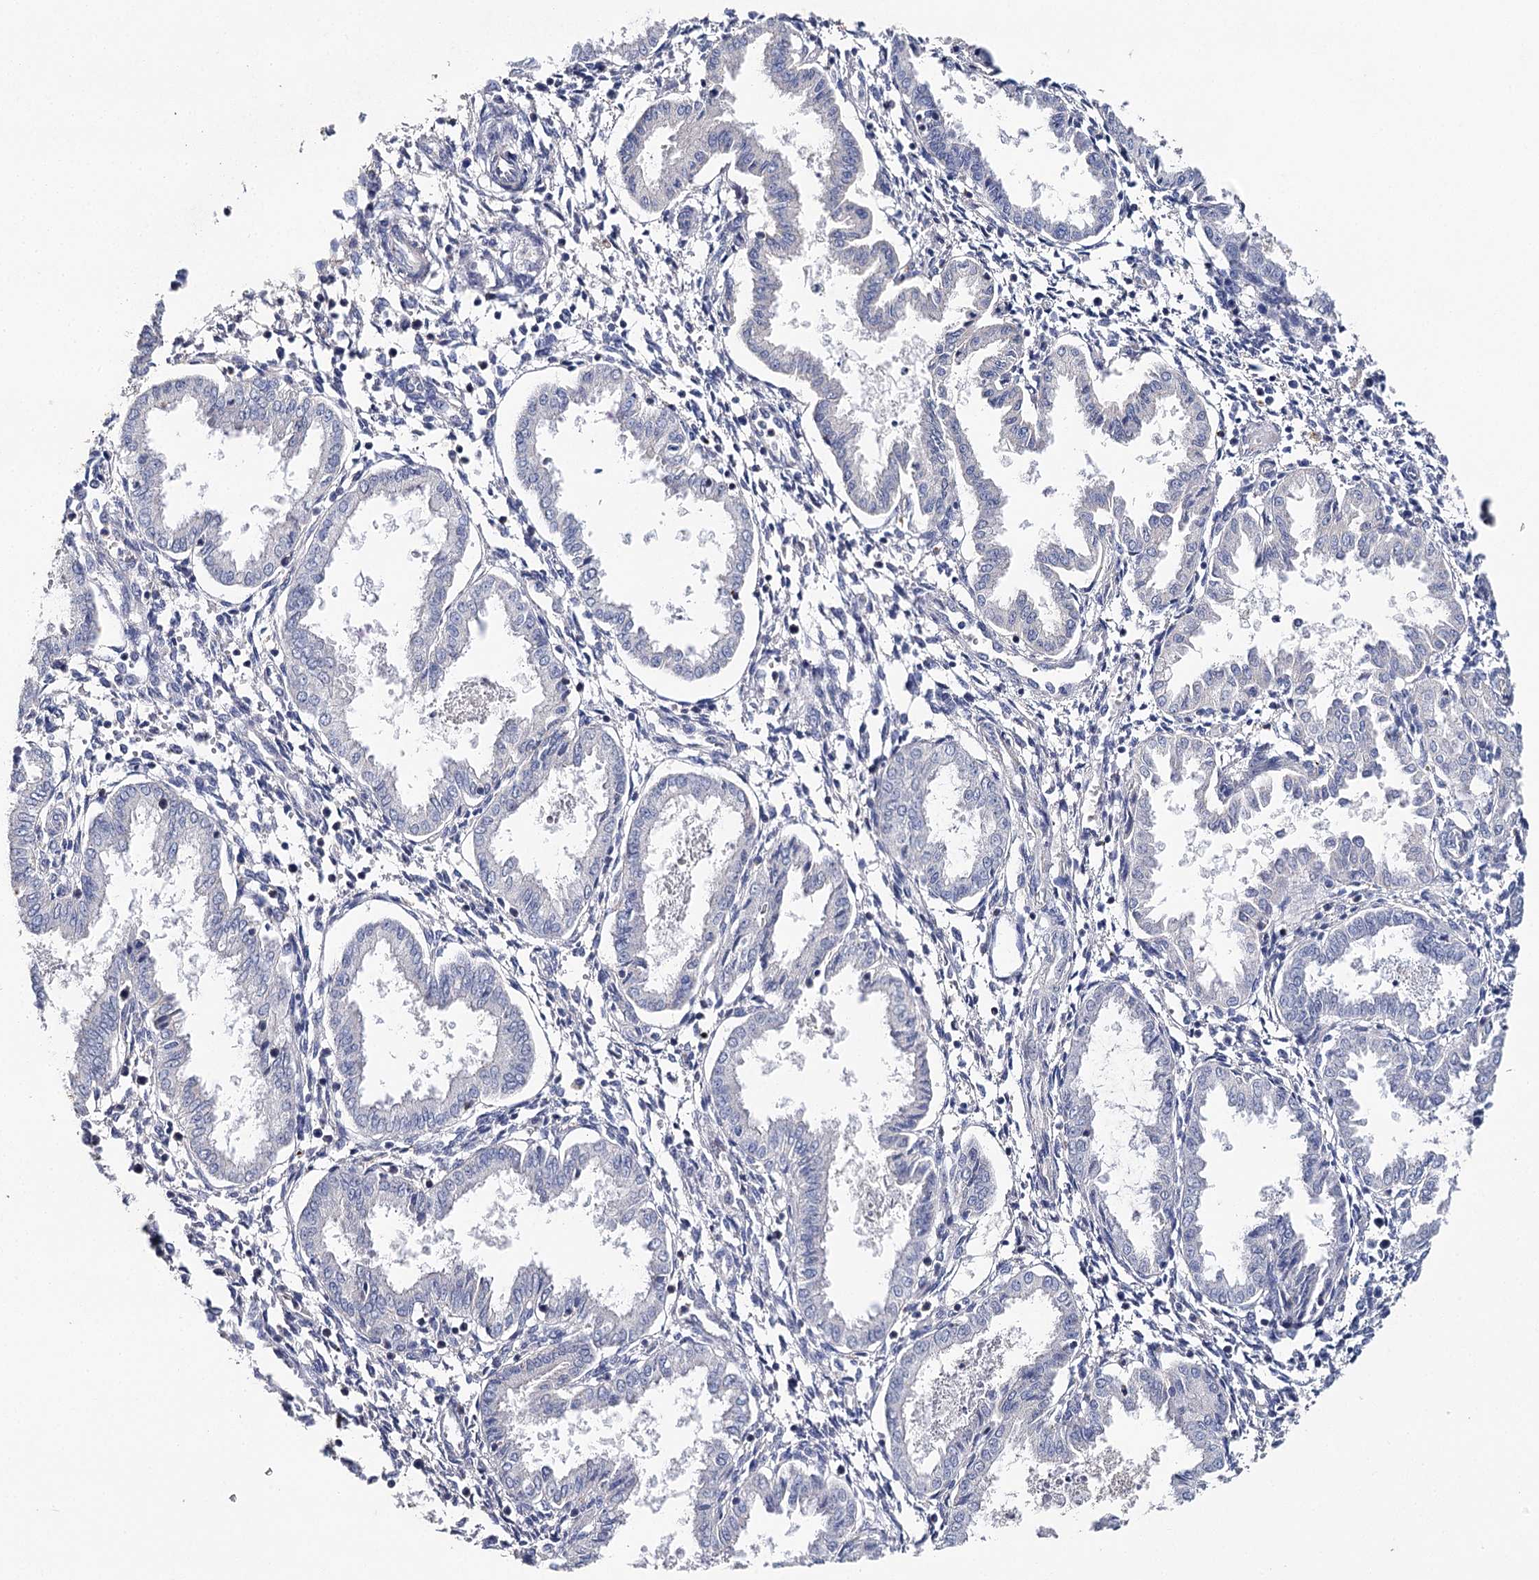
{"staining": {"intensity": "negative", "quantity": "none", "location": "none"}, "tissue": "endometrium", "cell_type": "Cells in endometrial stroma", "image_type": "normal", "snomed": [{"axis": "morphology", "description": "Normal tissue, NOS"}, {"axis": "topography", "description": "Endometrium"}], "caption": "Cells in endometrial stroma are negative for protein expression in unremarkable human endometrium. (DAB (3,3'-diaminobenzidine) immunohistochemistry (IHC) visualized using brightfield microscopy, high magnification).", "gene": "EPYC", "patient": {"sex": "female", "age": 33}}